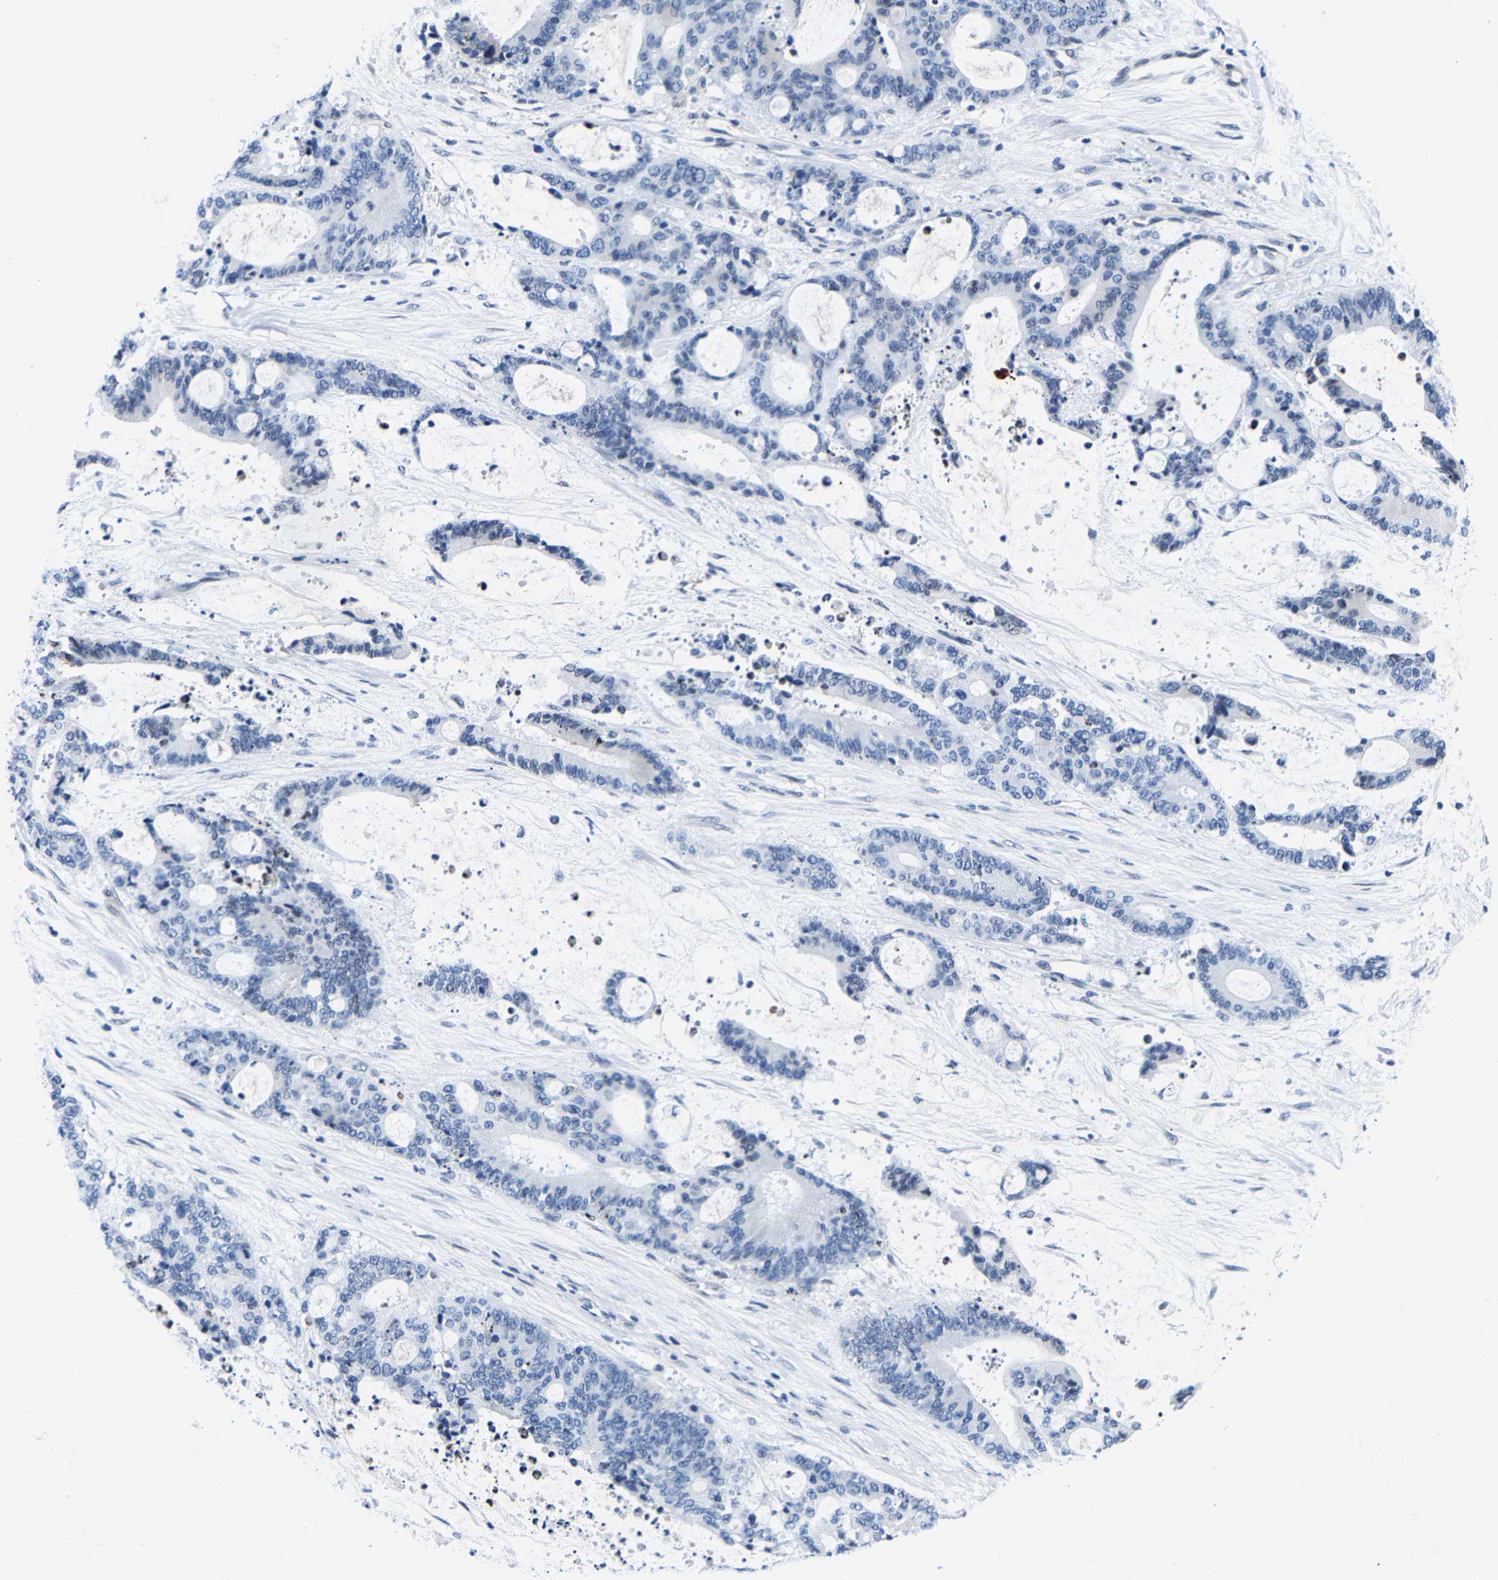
{"staining": {"intensity": "negative", "quantity": "none", "location": "none"}, "tissue": "liver cancer", "cell_type": "Tumor cells", "image_type": "cancer", "snomed": [{"axis": "morphology", "description": "Normal tissue, NOS"}, {"axis": "morphology", "description": "Cholangiocarcinoma"}, {"axis": "topography", "description": "Liver"}, {"axis": "topography", "description": "Peripheral nerve tissue"}], "caption": "Immunohistochemistry (IHC) micrograph of liver cancer stained for a protein (brown), which demonstrates no expression in tumor cells.", "gene": "UBN2", "patient": {"sex": "female", "age": 73}}